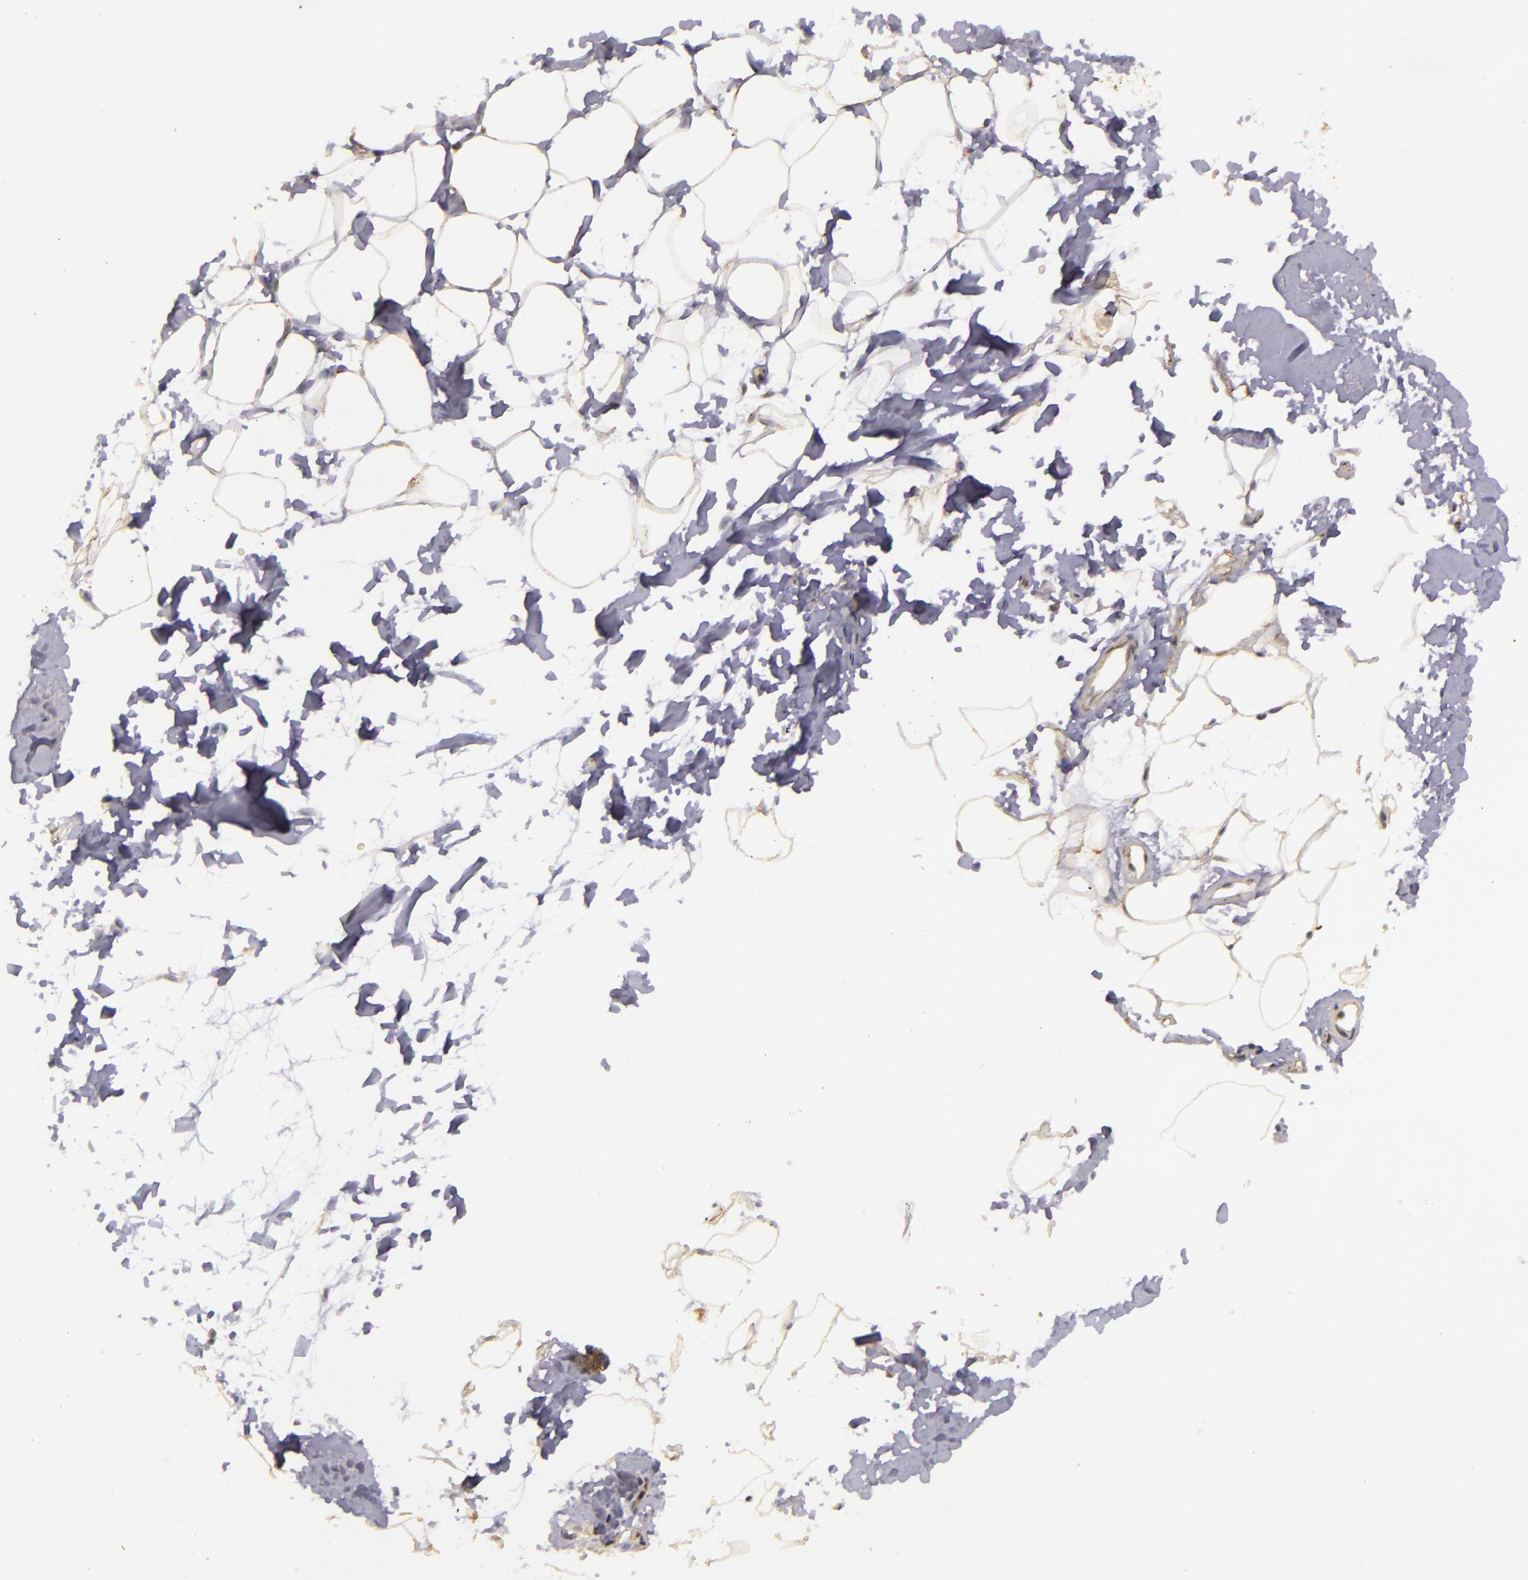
{"staining": {"intensity": "moderate", "quantity": ">75%", "location": "cytoplasmic/membranous"}, "tissue": "adipose tissue", "cell_type": "Adipocytes", "image_type": "normal", "snomed": [{"axis": "morphology", "description": "Normal tissue, NOS"}, {"axis": "morphology", "description": "Fibrosis, NOS"}, {"axis": "topography", "description": "Breast"}], "caption": "The micrograph shows immunohistochemical staining of unremarkable adipose tissue. There is moderate cytoplasmic/membranous staining is present in about >75% of adipocytes.", "gene": "SLC9A3R1", "patient": {"sex": "female", "age": 24}}